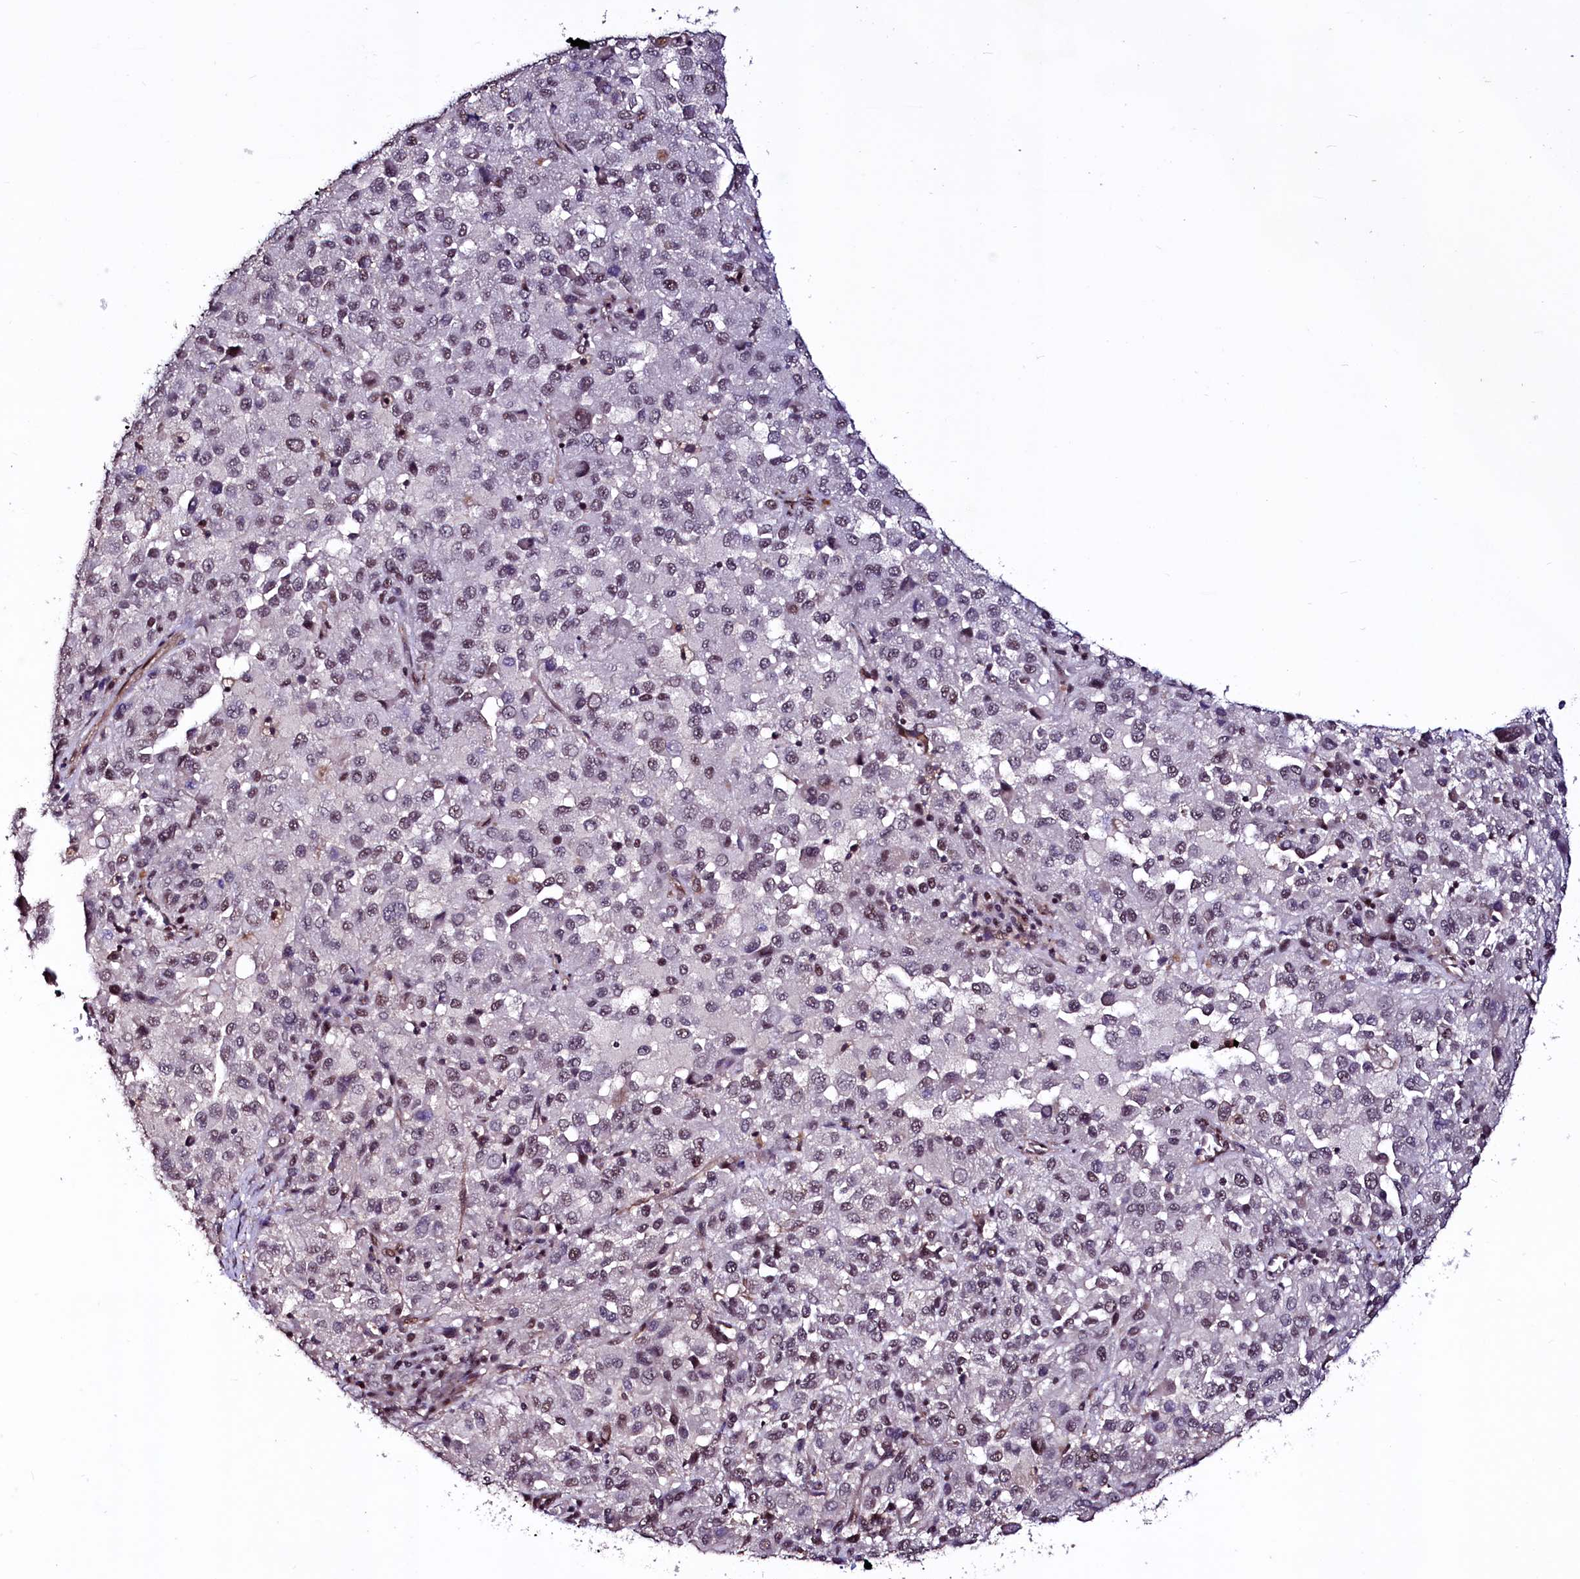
{"staining": {"intensity": "weak", "quantity": "25%-75%", "location": "nuclear"}, "tissue": "melanoma", "cell_type": "Tumor cells", "image_type": "cancer", "snomed": [{"axis": "morphology", "description": "Malignant melanoma, Metastatic site"}, {"axis": "topography", "description": "Lung"}], "caption": "Malignant melanoma (metastatic site) stained with a brown dye reveals weak nuclear positive expression in approximately 25%-75% of tumor cells.", "gene": "SFSWAP", "patient": {"sex": "male", "age": 64}}